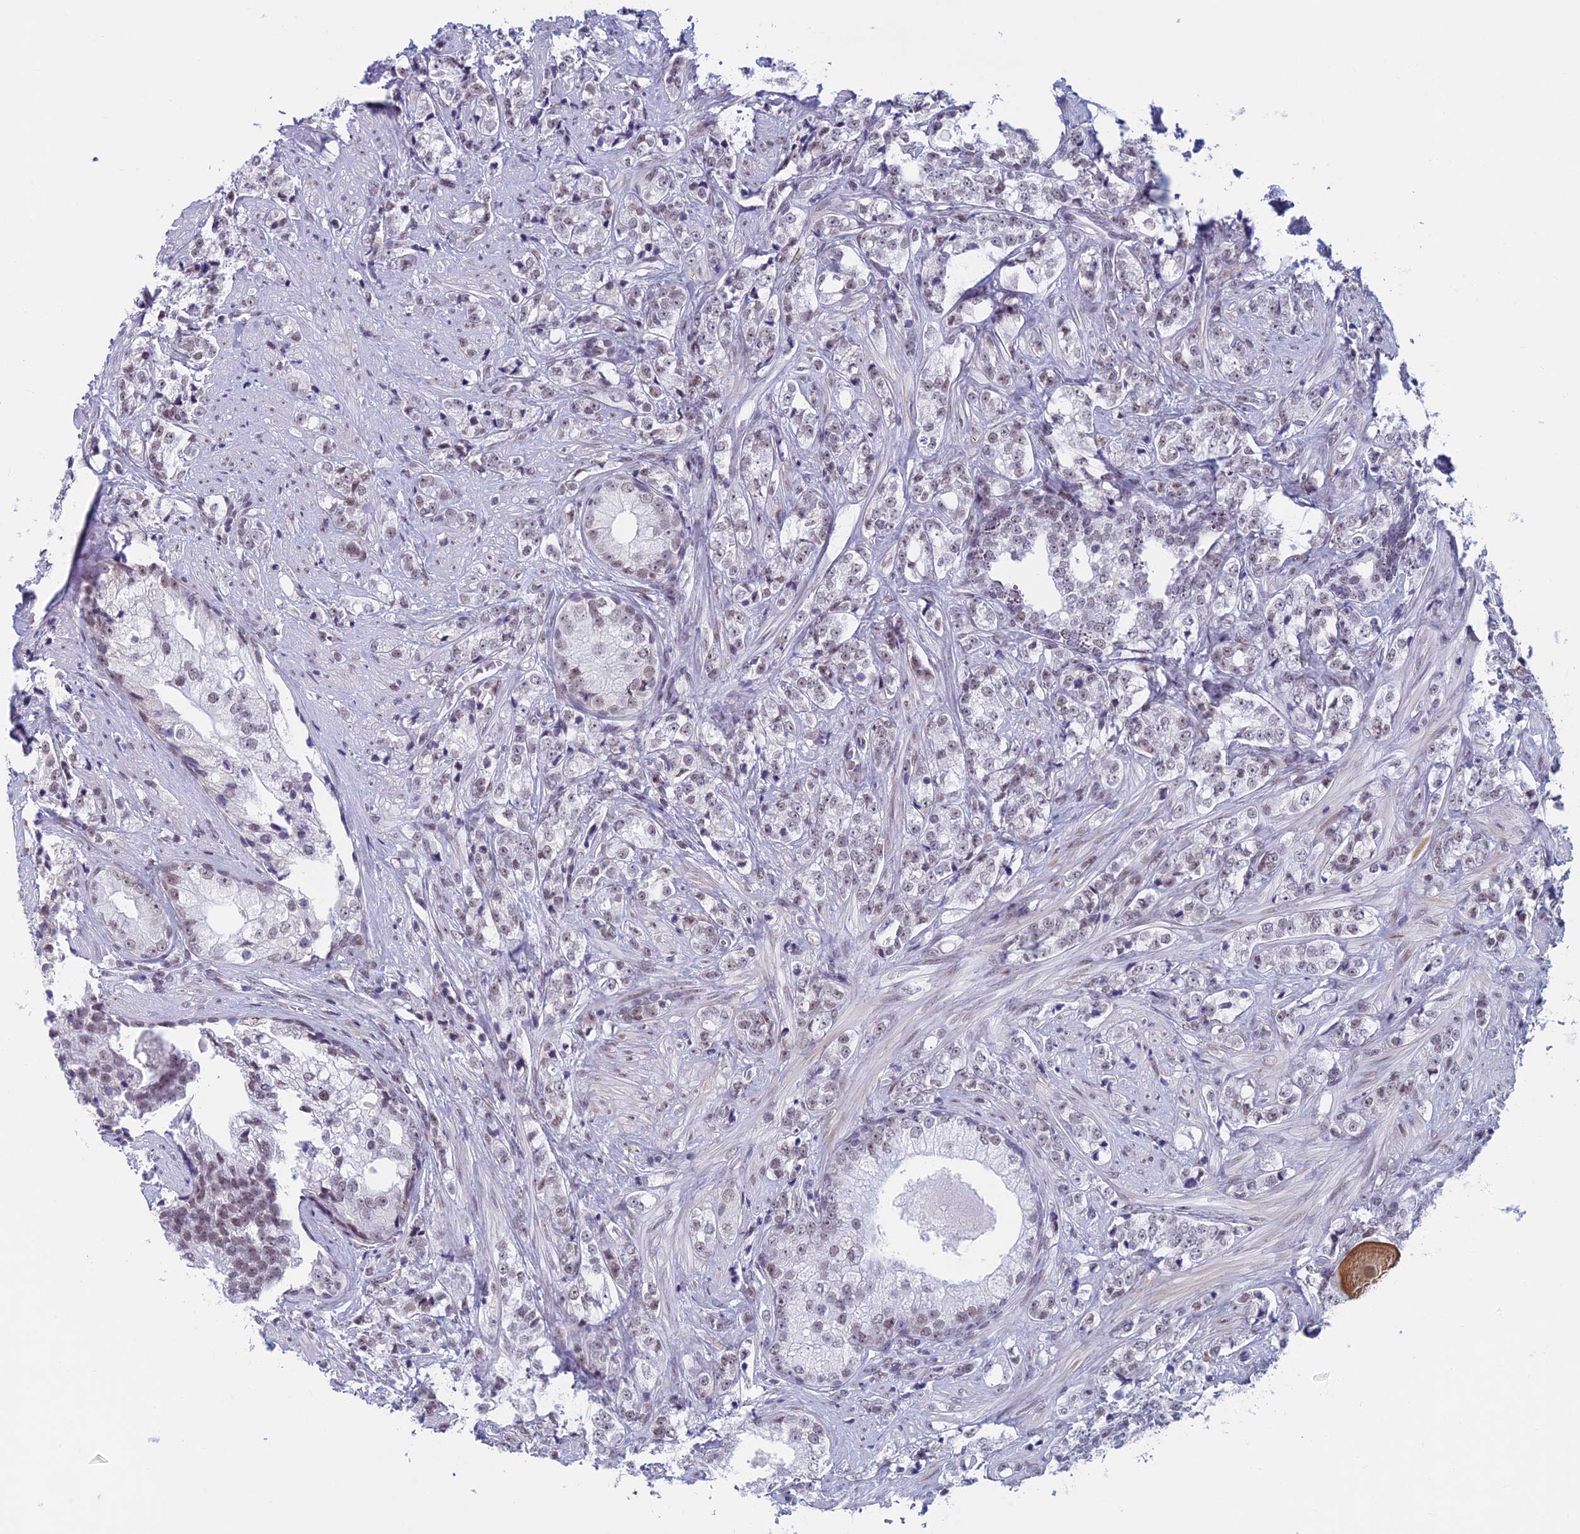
{"staining": {"intensity": "weak", "quantity": ">75%", "location": "nuclear"}, "tissue": "prostate cancer", "cell_type": "Tumor cells", "image_type": "cancer", "snomed": [{"axis": "morphology", "description": "Adenocarcinoma, High grade"}, {"axis": "topography", "description": "Prostate"}], "caption": "Immunohistochemical staining of human adenocarcinoma (high-grade) (prostate) displays low levels of weak nuclear protein staining in approximately >75% of tumor cells. (IHC, brightfield microscopy, high magnification).", "gene": "ASH2L", "patient": {"sex": "male", "age": 69}}